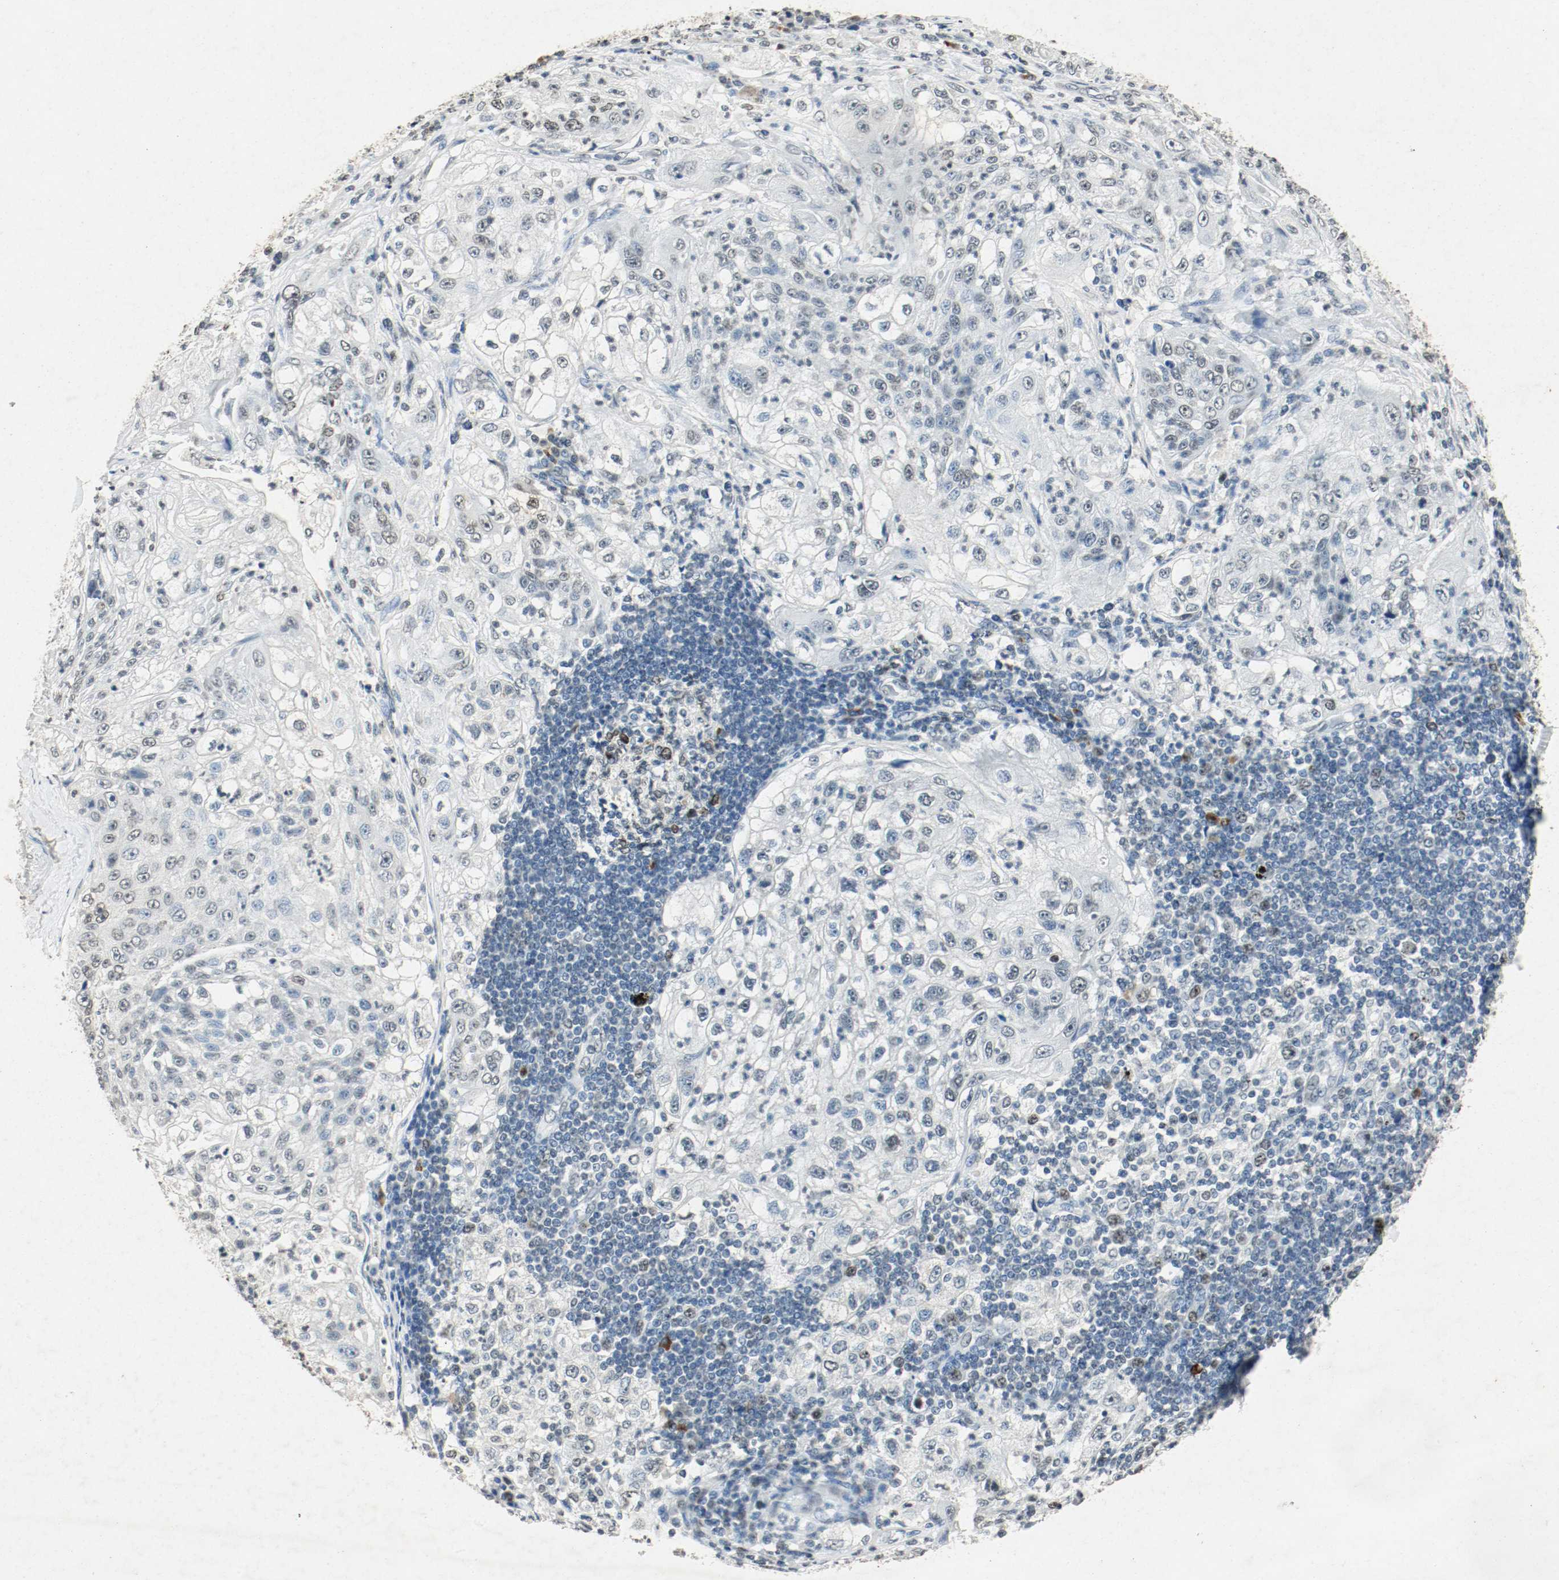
{"staining": {"intensity": "weak", "quantity": "25%-75%", "location": "nuclear"}, "tissue": "lung cancer", "cell_type": "Tumor cells", "image_type": "cancer", "snomed": [{"axis": "morphology", "description": "Inflammation, NOS"}, {"axis": "morphology", "description": "Squamous cell carcinoma, NOS"}, {"axis": "topography", "description": "Lymph node"}, {"axis": "topography", "description": "Soft tissue"}, {"axis": "topography", "description": "Lung"}], "caption": "This is a photomicrograph of IHC staining of lung squamous cell carcinoma, which shows weak expression in the nuclear of tumor cells.", "gene": "DNMT1", "patient": {"sex": "male", "age": 66}}